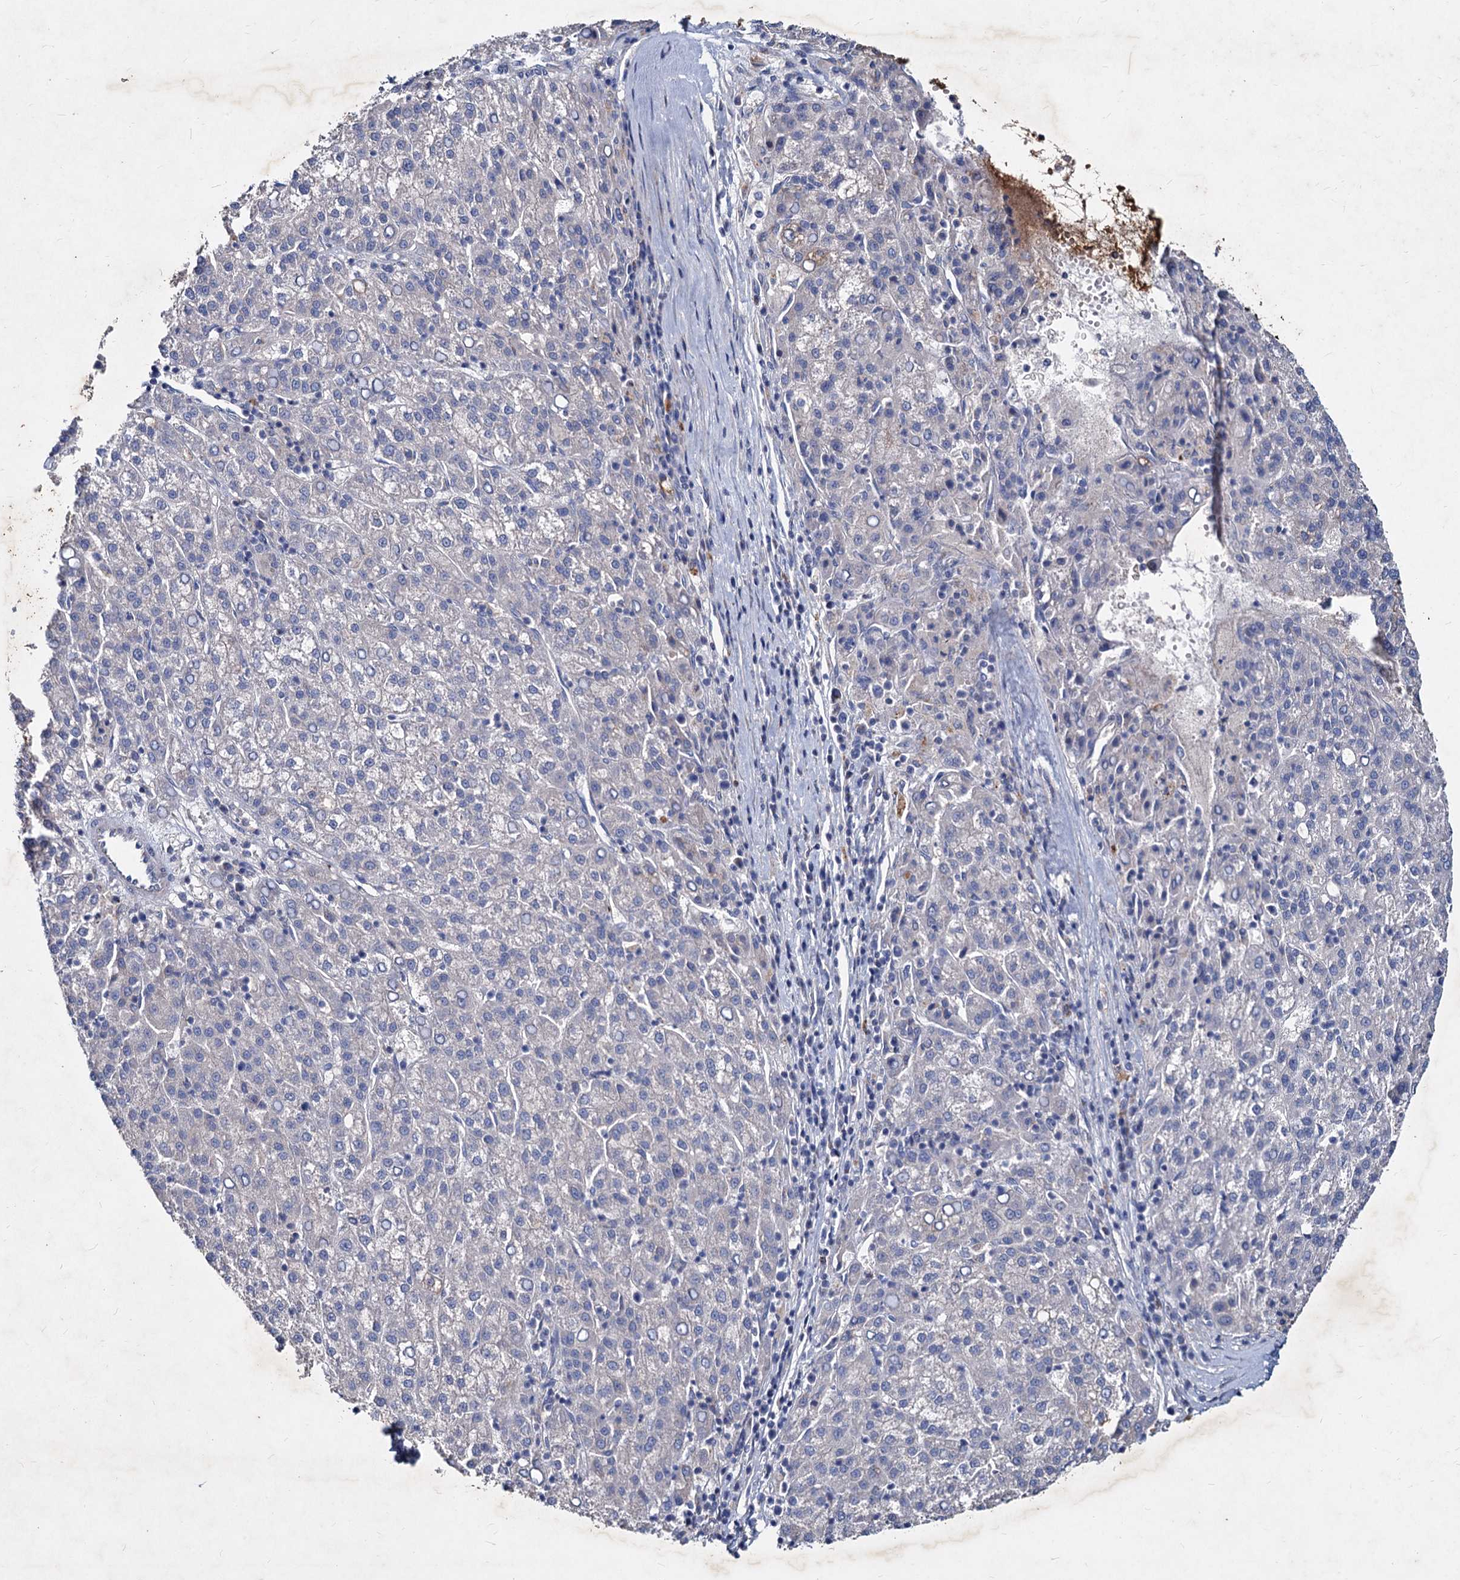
{"staining": {"intensity": "negative", "quantity": "none", "location": "none"}, "tissue": "liver cancer", "cell_type": "Tumor cells", "image_type": "cancer", "snomed": [{"axis": "morphology", "description": "Carcinoma, Hepatocellular, NOS"}, {"axis": "topography", "description": "Liver"}], "caption": "This is a histopathology image of immunohistochemistry staining of hepatocellular carcinoma (liver), which shows no expression in tumor cells.", "gene": "AGBL4", "patient": {"sex": "female", "age": 58}}